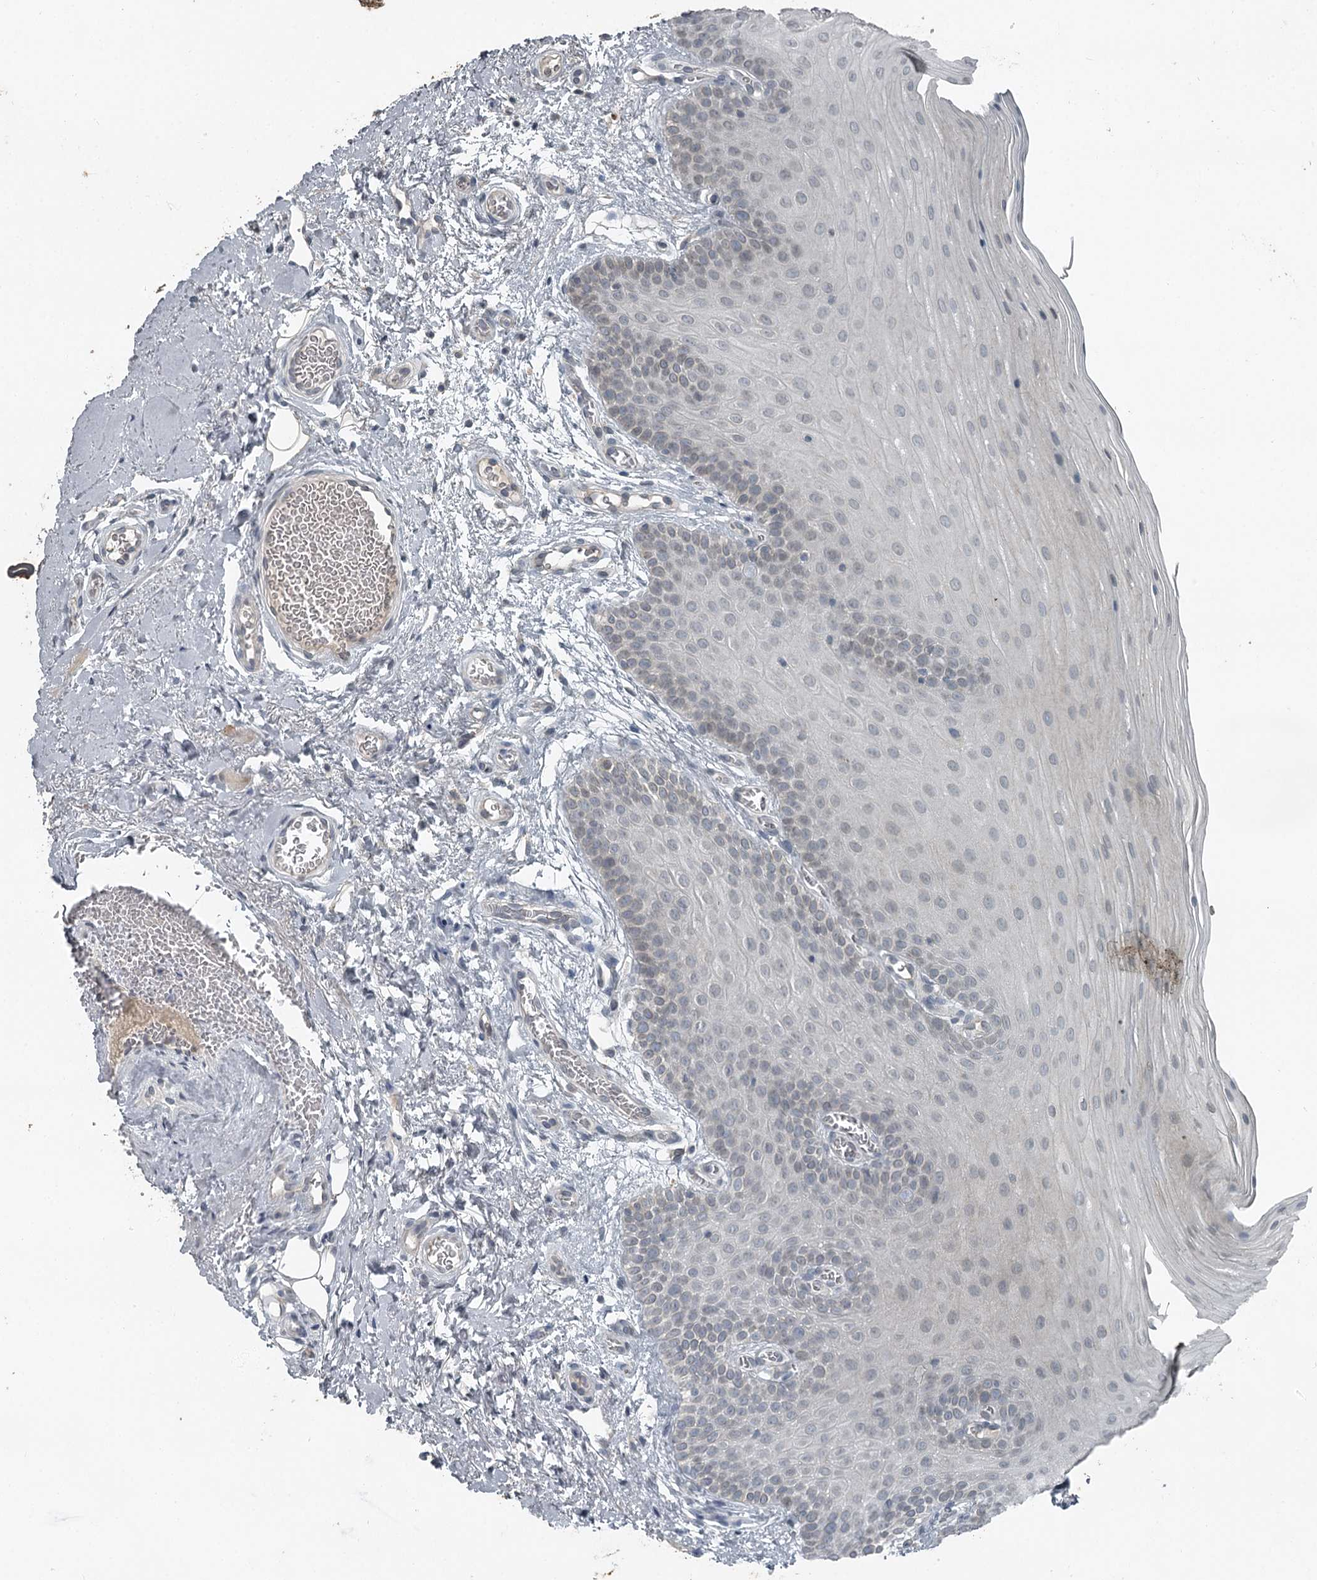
{"staining": {"intensity": "negative", "quantity": "none", "location": "none"}, "tissue": "oral mucosa", "cell_type": "Squamous epithelial cells", "image_type": "normal", "snomed": [{"axis": "morphology", "description": "Normal tissue, NOS"}, {"axis": "topography", "description": "Oral tissue"}], "caption": "Immunohistochemistry (IHC) photomicrograph of benign oral mucosa: human oral mucosa stained with DAB exhibits no significant protein positivity in squamous epithelial cells.", "gene": "SLC39A8", "patient": {"sex": "male", "age": 68}}